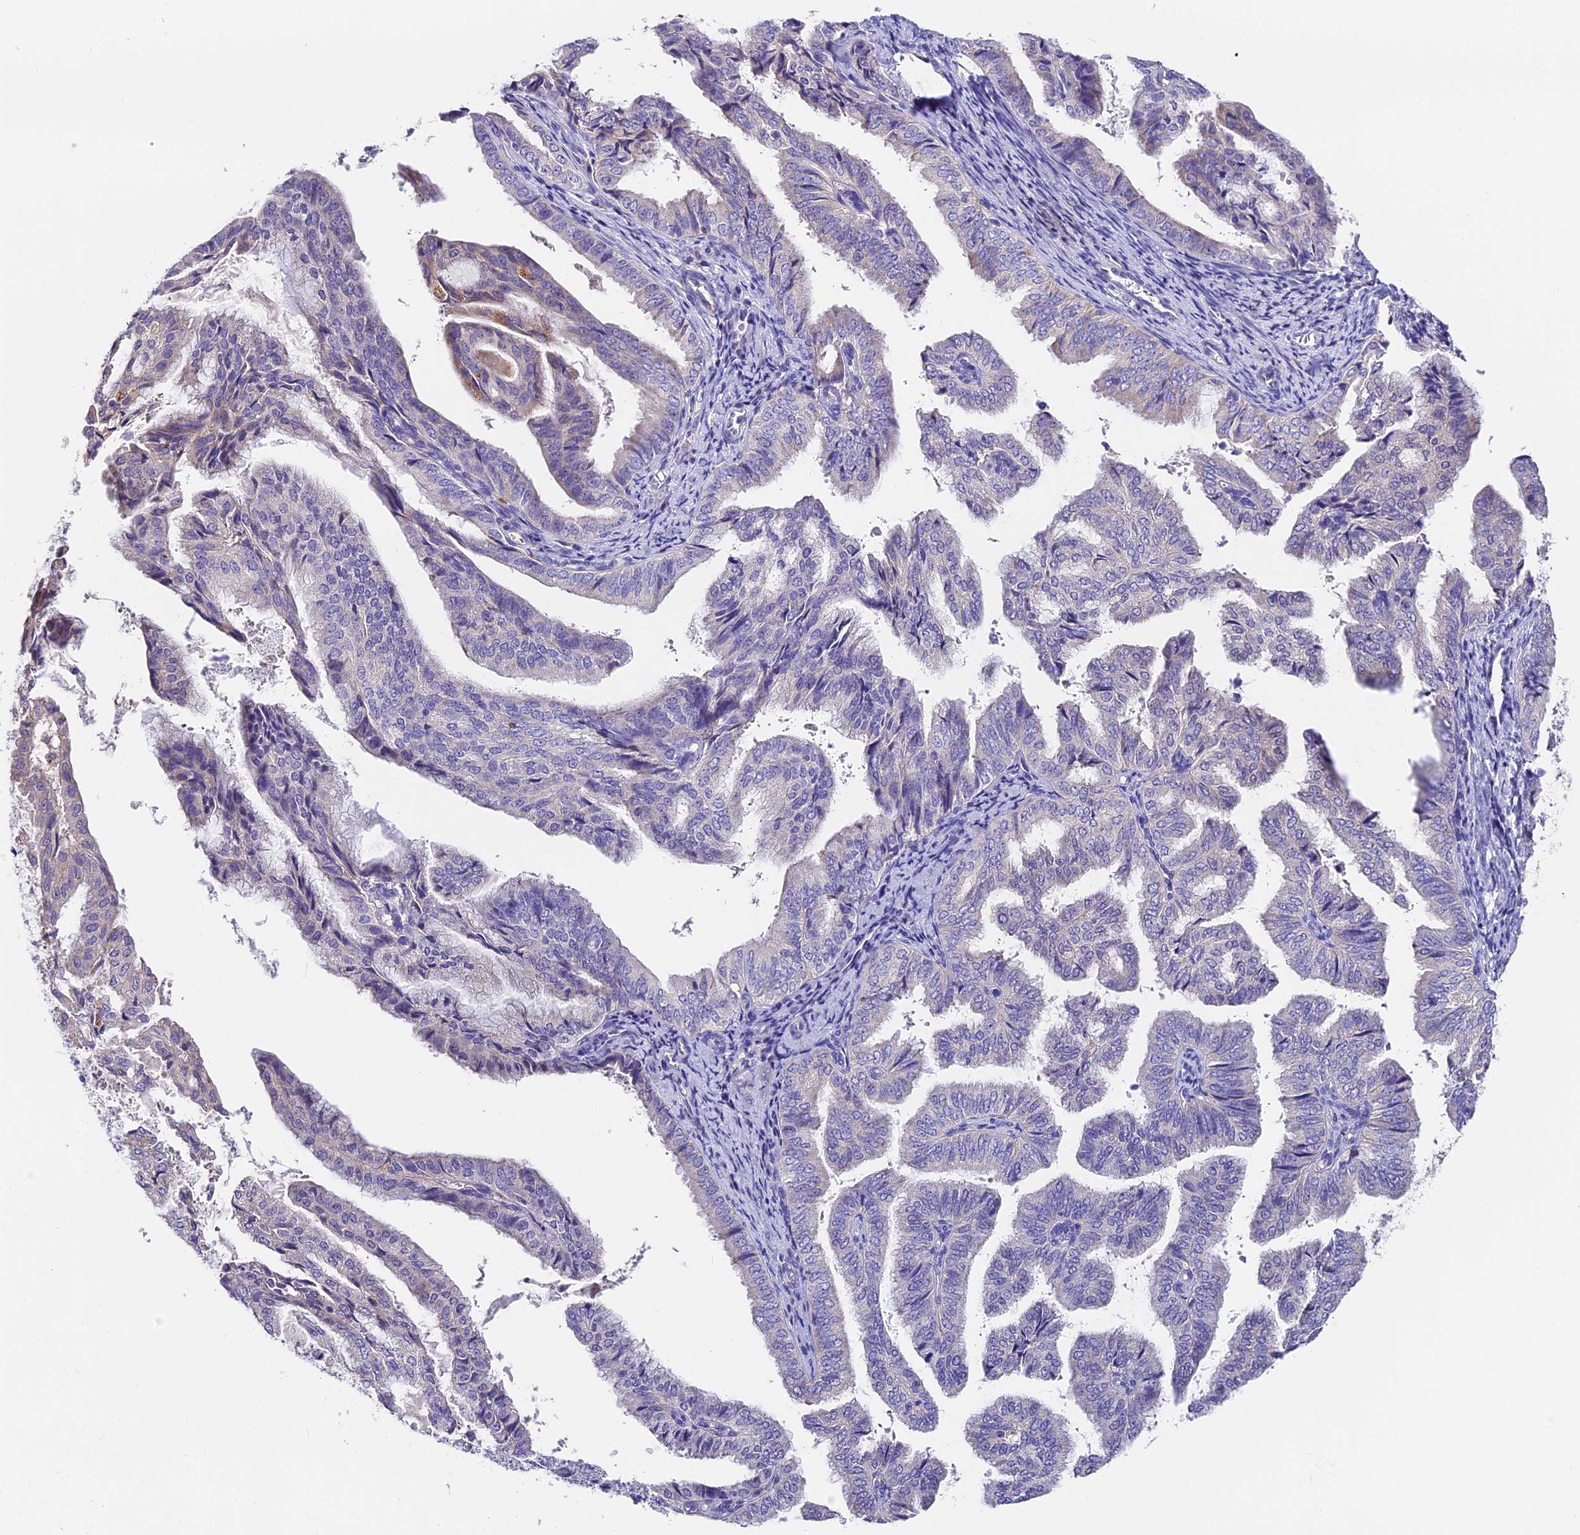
{"staining": {"intensity": "negative", "quantity": "none", "location": "none"}, "tissue": "endometrial cancer", "cell_type": "Tumor cells", "image_type": "cancer", "snomed": [{"axis": "morphology", "description": "Adenocarcinoma, NOS"}, {"axis": "topography", "description": "Endometrium"}], "caption": "Tumor cells are negative for protein expression in human endometrial cancer.", "gene": "LYPD6", "patient": {"sex": "female", "age": 58}}